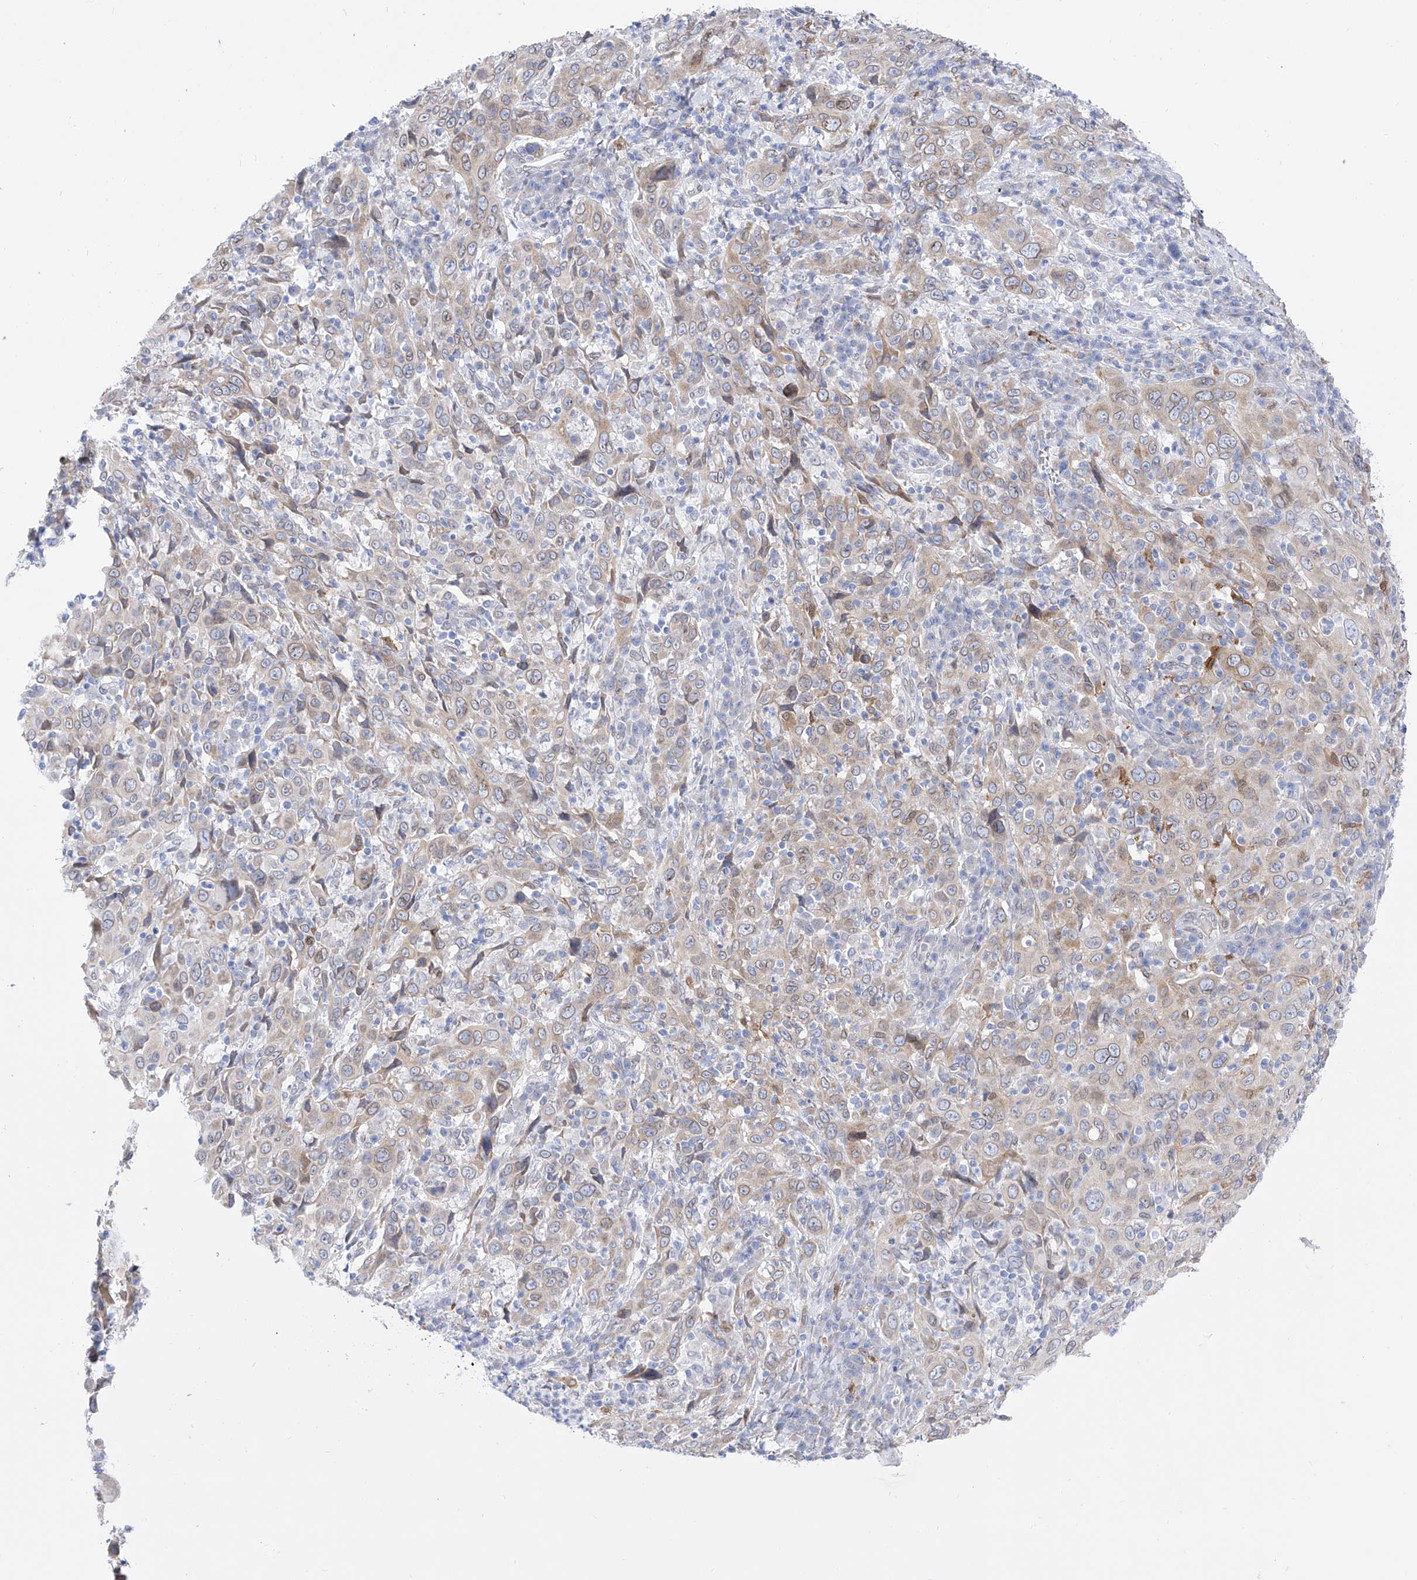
{"staining": {"intensity": "weak", "quantity": "<25%", "location": "cytoplasmic/membranous"}, "tissue": "cervical cancer", "cell_type": "Tumor cells", "image_type": "cancer", "snomed": [{"axis": "morphology", "description": "Squamous cell carcinoma, NOS"}, {"axis": "topography", "description": "Cervix"}], "caption": "IHC histopathology image of neoplastic tissue: cervical cancer stained with DAB (3,3'-diaminobenzidine) displays no significant protein positivity in tumor cells.", "gene": "LCLAT1", "patient": {"sex": "female", "age": 46}}